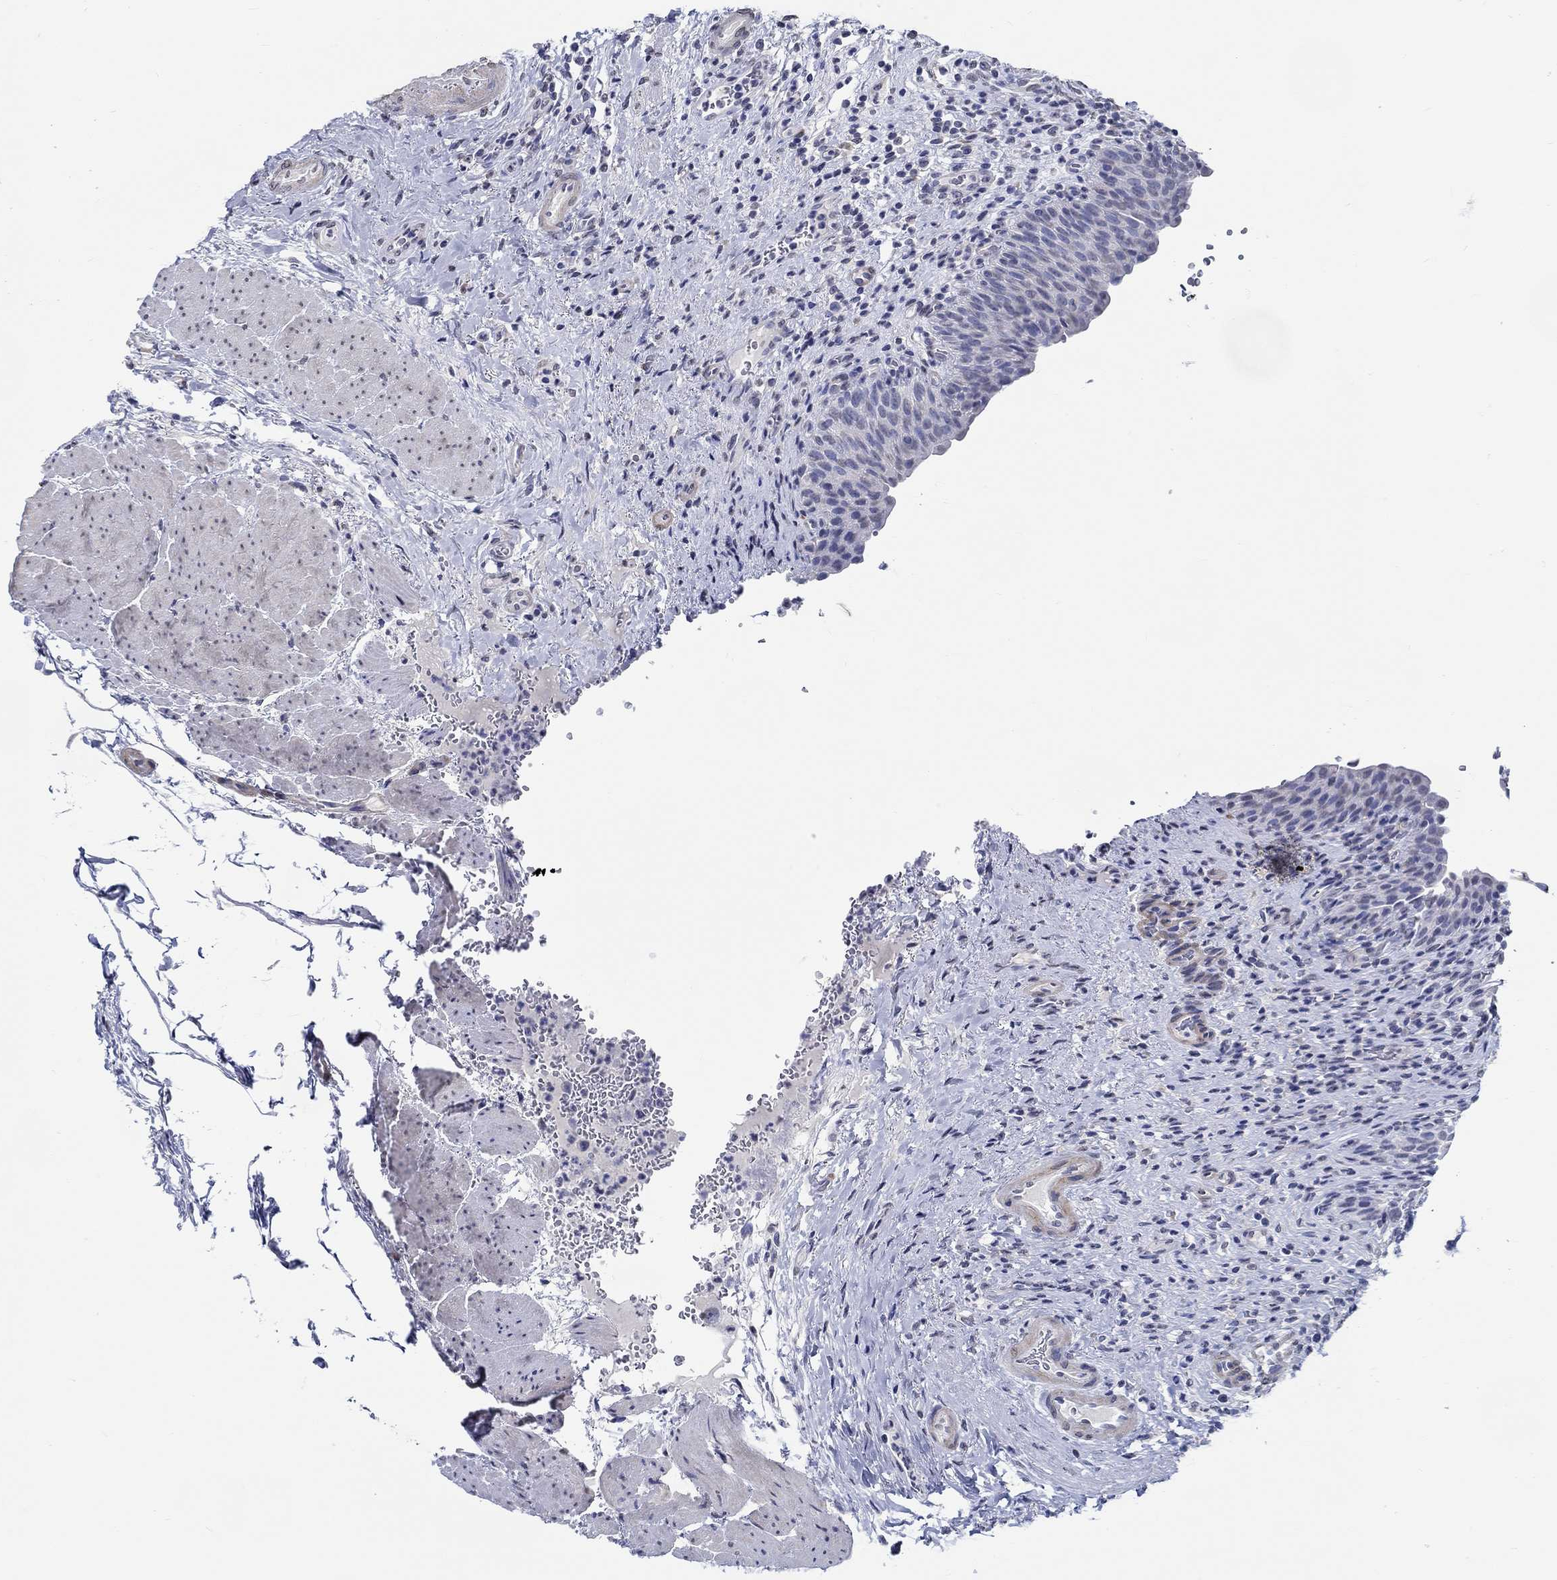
{"staining": {"intensity": "negative", "quantity": "none", "location": "none"}, "tissue": "urinary bladder", "cell_type": "Urothelial cells", "image_type": "normal", "snomed": [{"axis": "morphology", "description": "Normal tissue, NOS"}, {"axis": "topography", "description": "Urinary bladder"}], "caption": "Urothelial cells are negative for brown protein staining in normal urinary bladder. (Stains: DAB IHC with hematoxylin counter stain, Microscopy: brightfield microscopy at high magnification).", "gene": "PDE1B", "patient": {"sex": "male", "age": 66}}